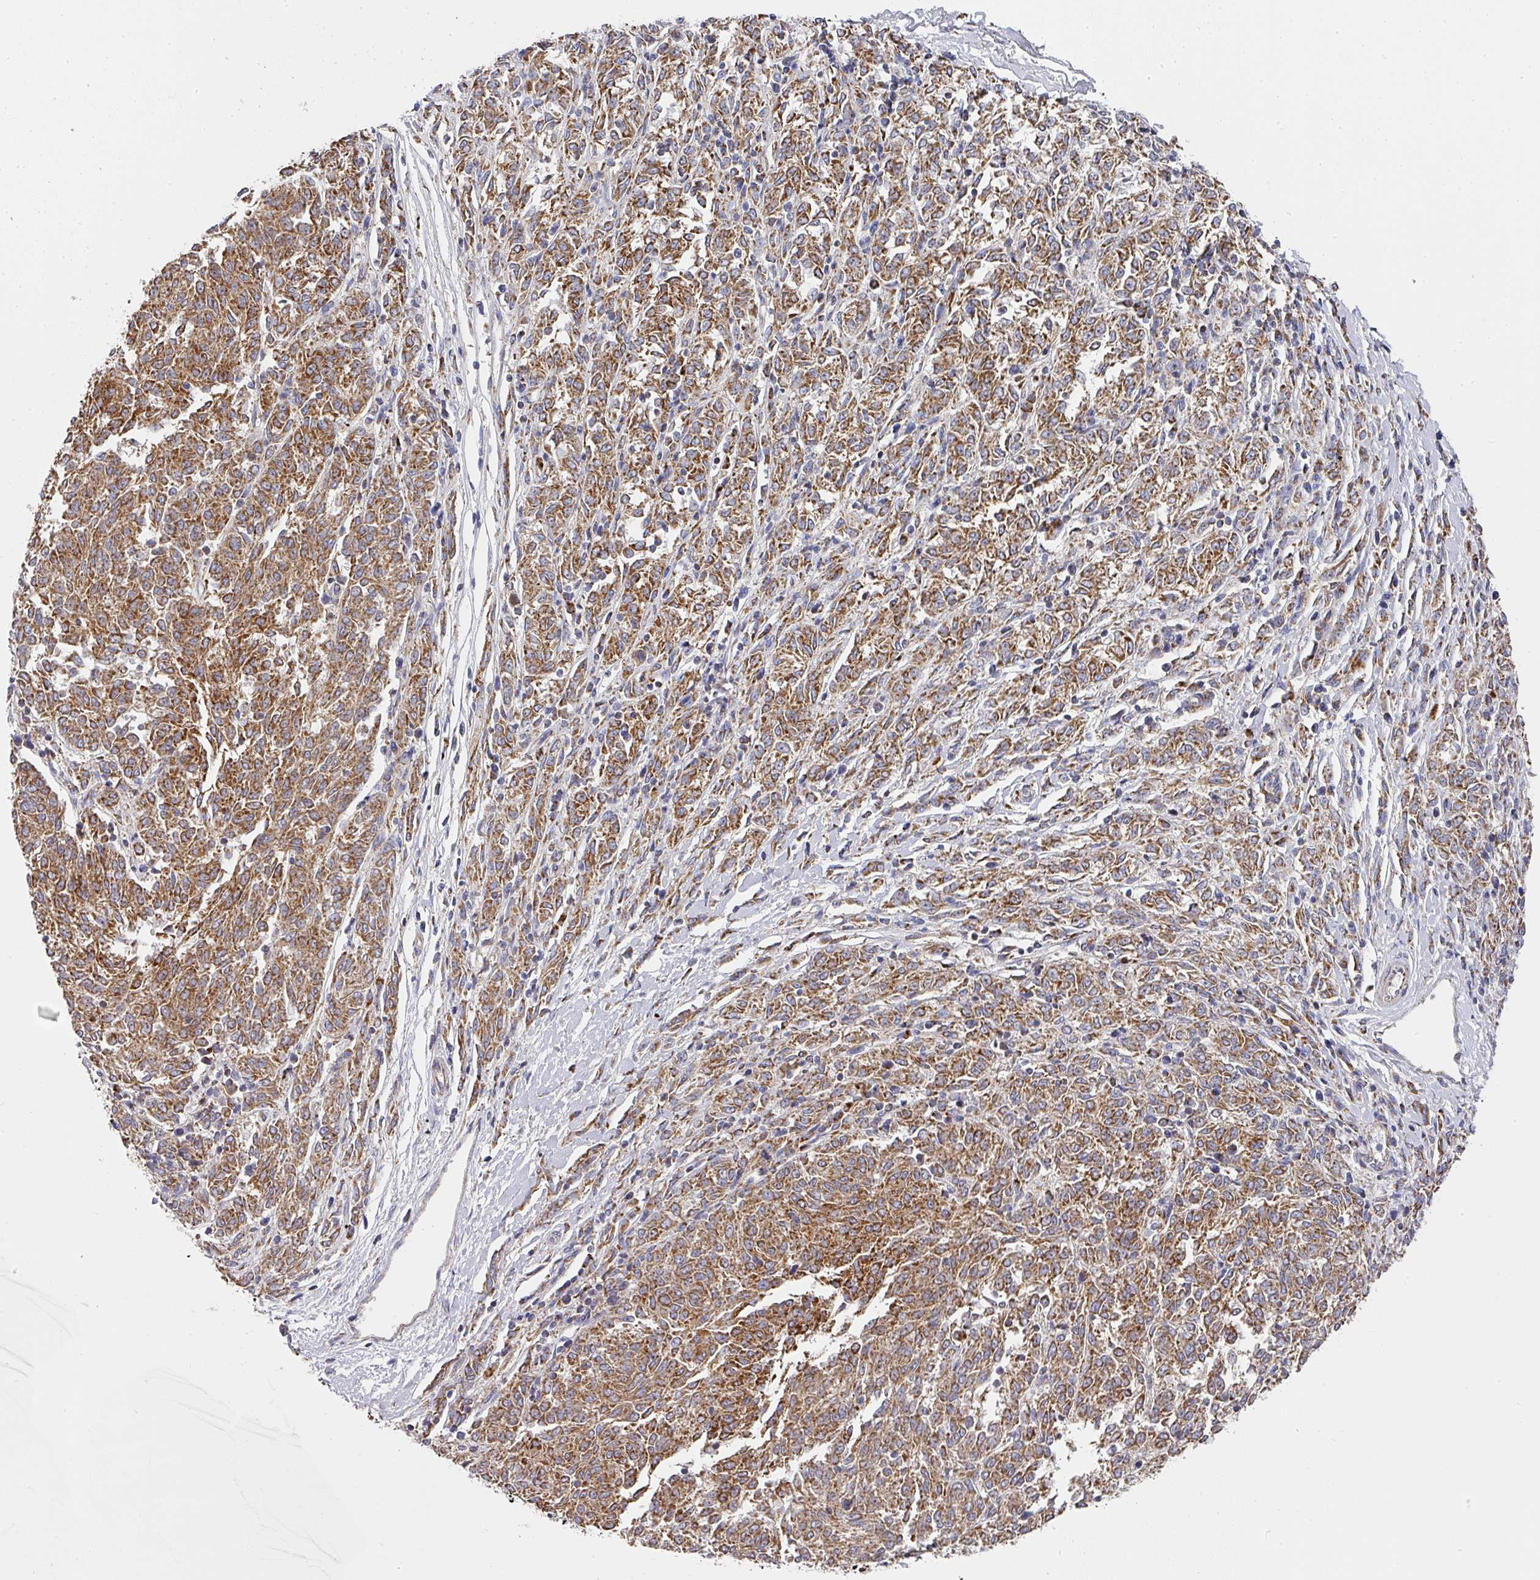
{"staining": {"intensity": "strong", "quantity": "25%-75%", "location": "cytoplasmic/membranous"}, "tissue": "melanoma", "cell_type": "Tumor cells", "image_type": "cancer", "snomed": [{"axis": "morphology", "description": "Malignant melanoma, NOS"}, {"axis": "topography", "description": "Skin"}], "caption": "Protein expression analysis of human melanoma reveals strong cytoplasmic/membranous positivity in about 25%-75% of tumor cells.", "gene": "UQCRFS1", "patient": {"sex": "female", "age": 72}}